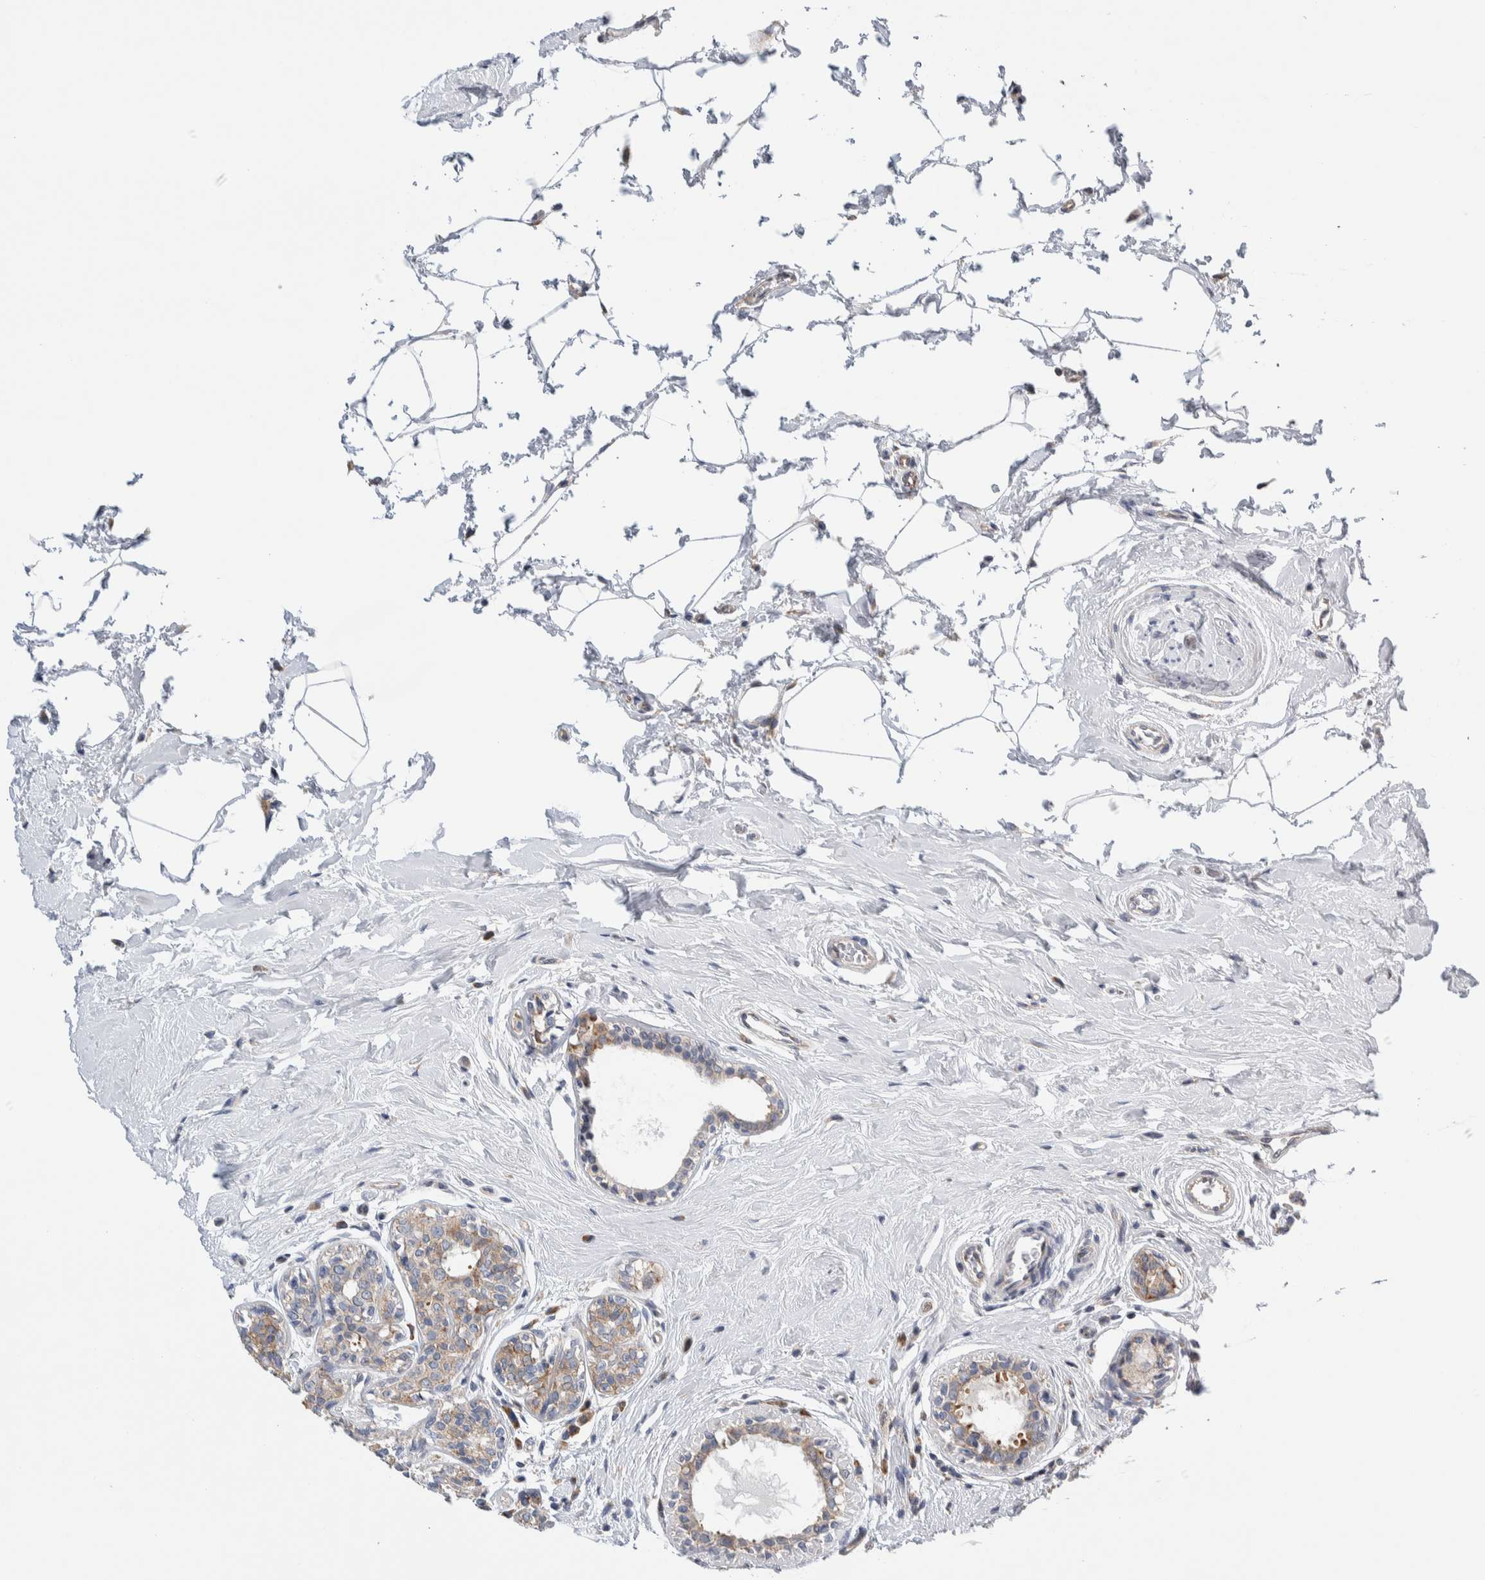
{"staining": {"intensity": "moderate", "quantity": "25%-75%", "location": "cytoplasmic/membranous"}, "tissue": "breast cancer", "cell_type": "Tumor cells", "image_type": "cancer", "snomed": [{"axis": "morphology", "description": "Duct carcinoma"}, {"axis": "topography", "description": "Breast"}], "caption": "Protein analysis of breast cancer (invasive ductal carcinoma) tissue reveals moderate cytoplasmic/membranous positivity in approximately 25%-75% of tumor cells.", "gene": "RACK1", "patient": {"sex": "female", "age": 55}}